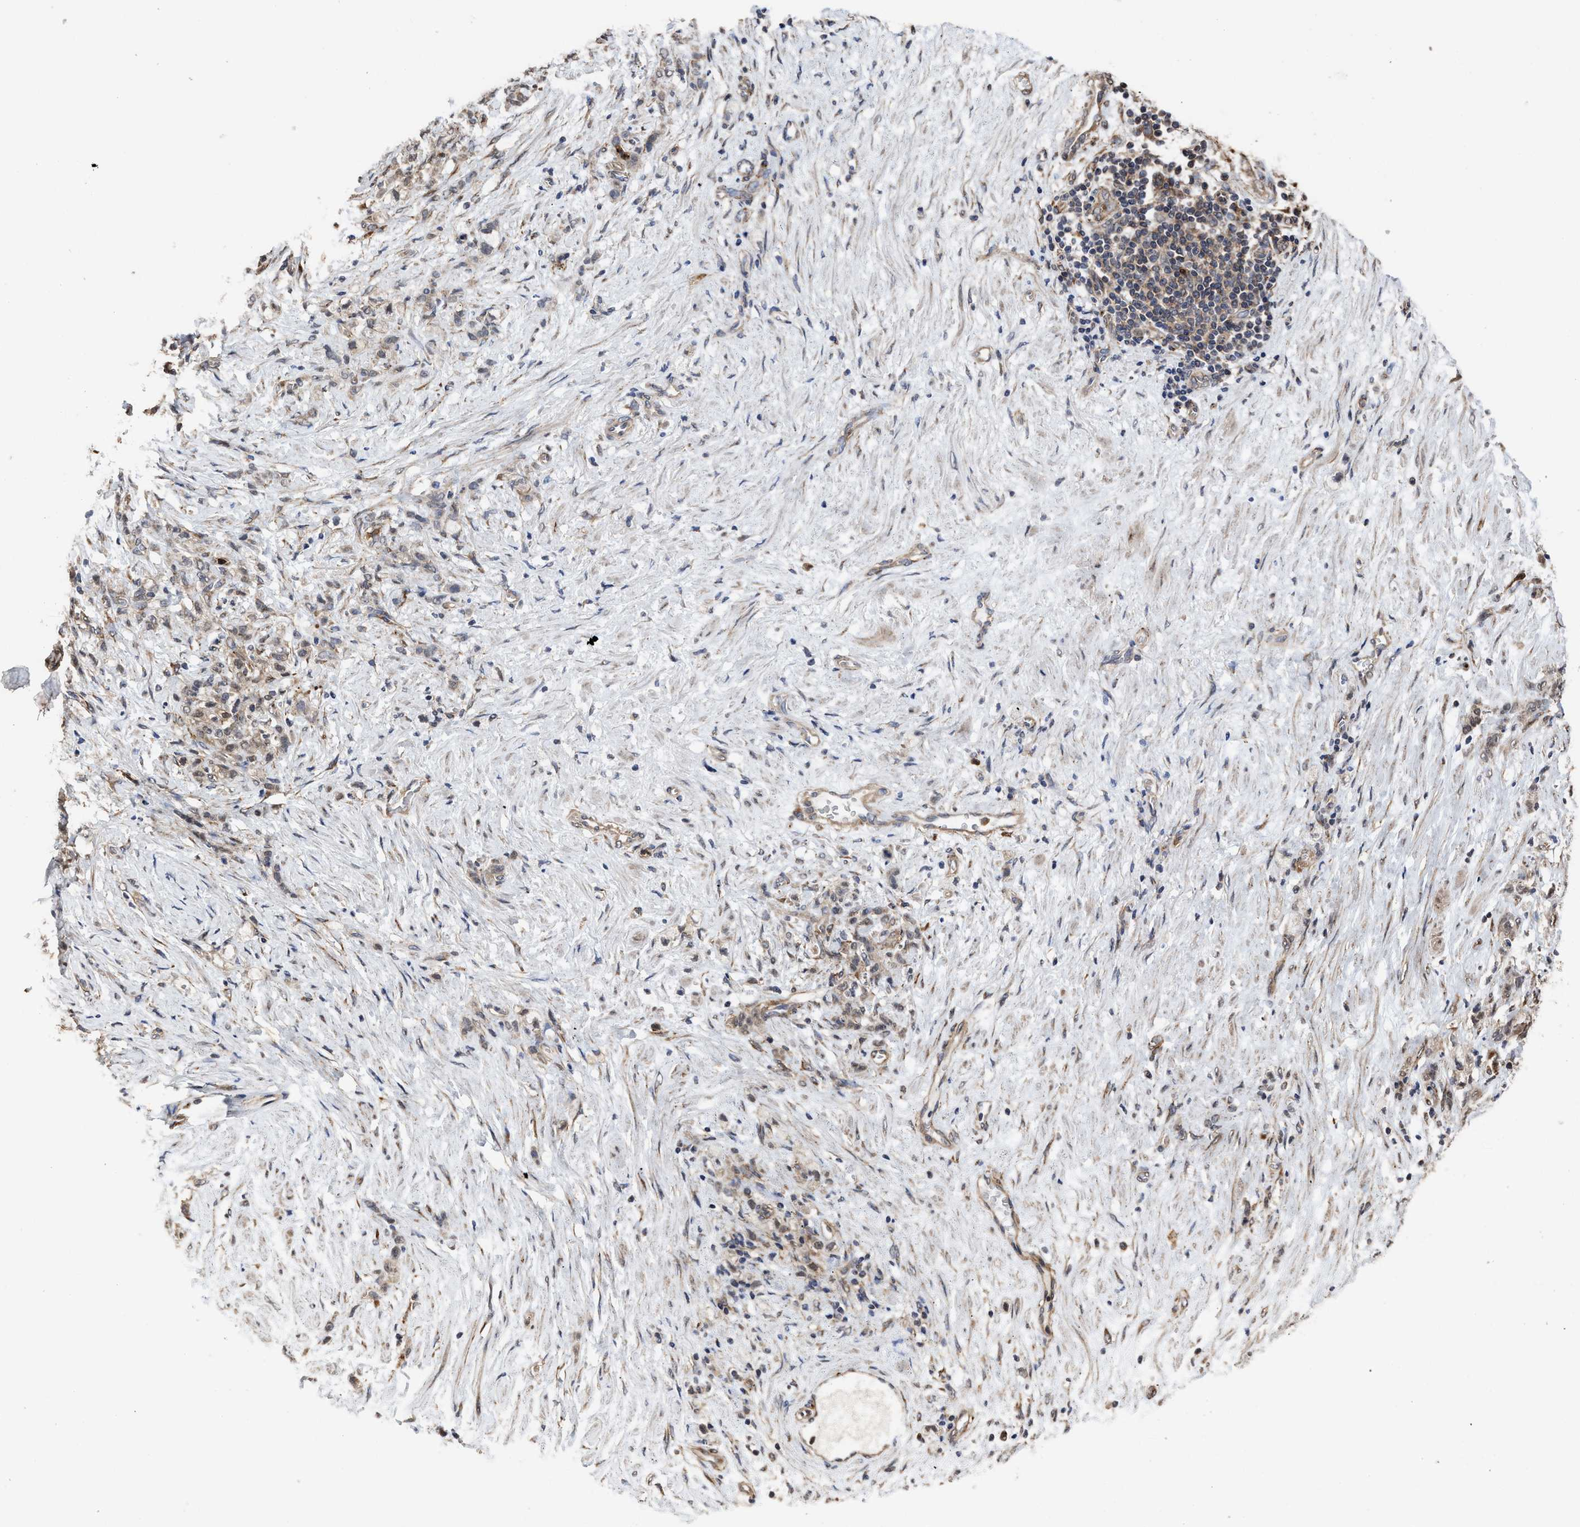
{"staining": {"intensity": "moderate", "quantity": "25%-75%", "location": "cytoplasmic/membranous,nuclear"}, "tissue": "stomach cancer", "cell_type": "Tumor cells", "image_type": "cancer", "snomed": [{"axis": "morphology", "description": "Adenocarcinoma, NOS"}, {"axis": "topography", "description": "Stomach"}], "caption": "Stomach adenocarcinoma stained for a protein displays moderate cytoplasmic/membranous and nuclear positivity in tumor cells.", "gene": "SEPTIN2", "patient": {"sex": "male", "age": 82}}